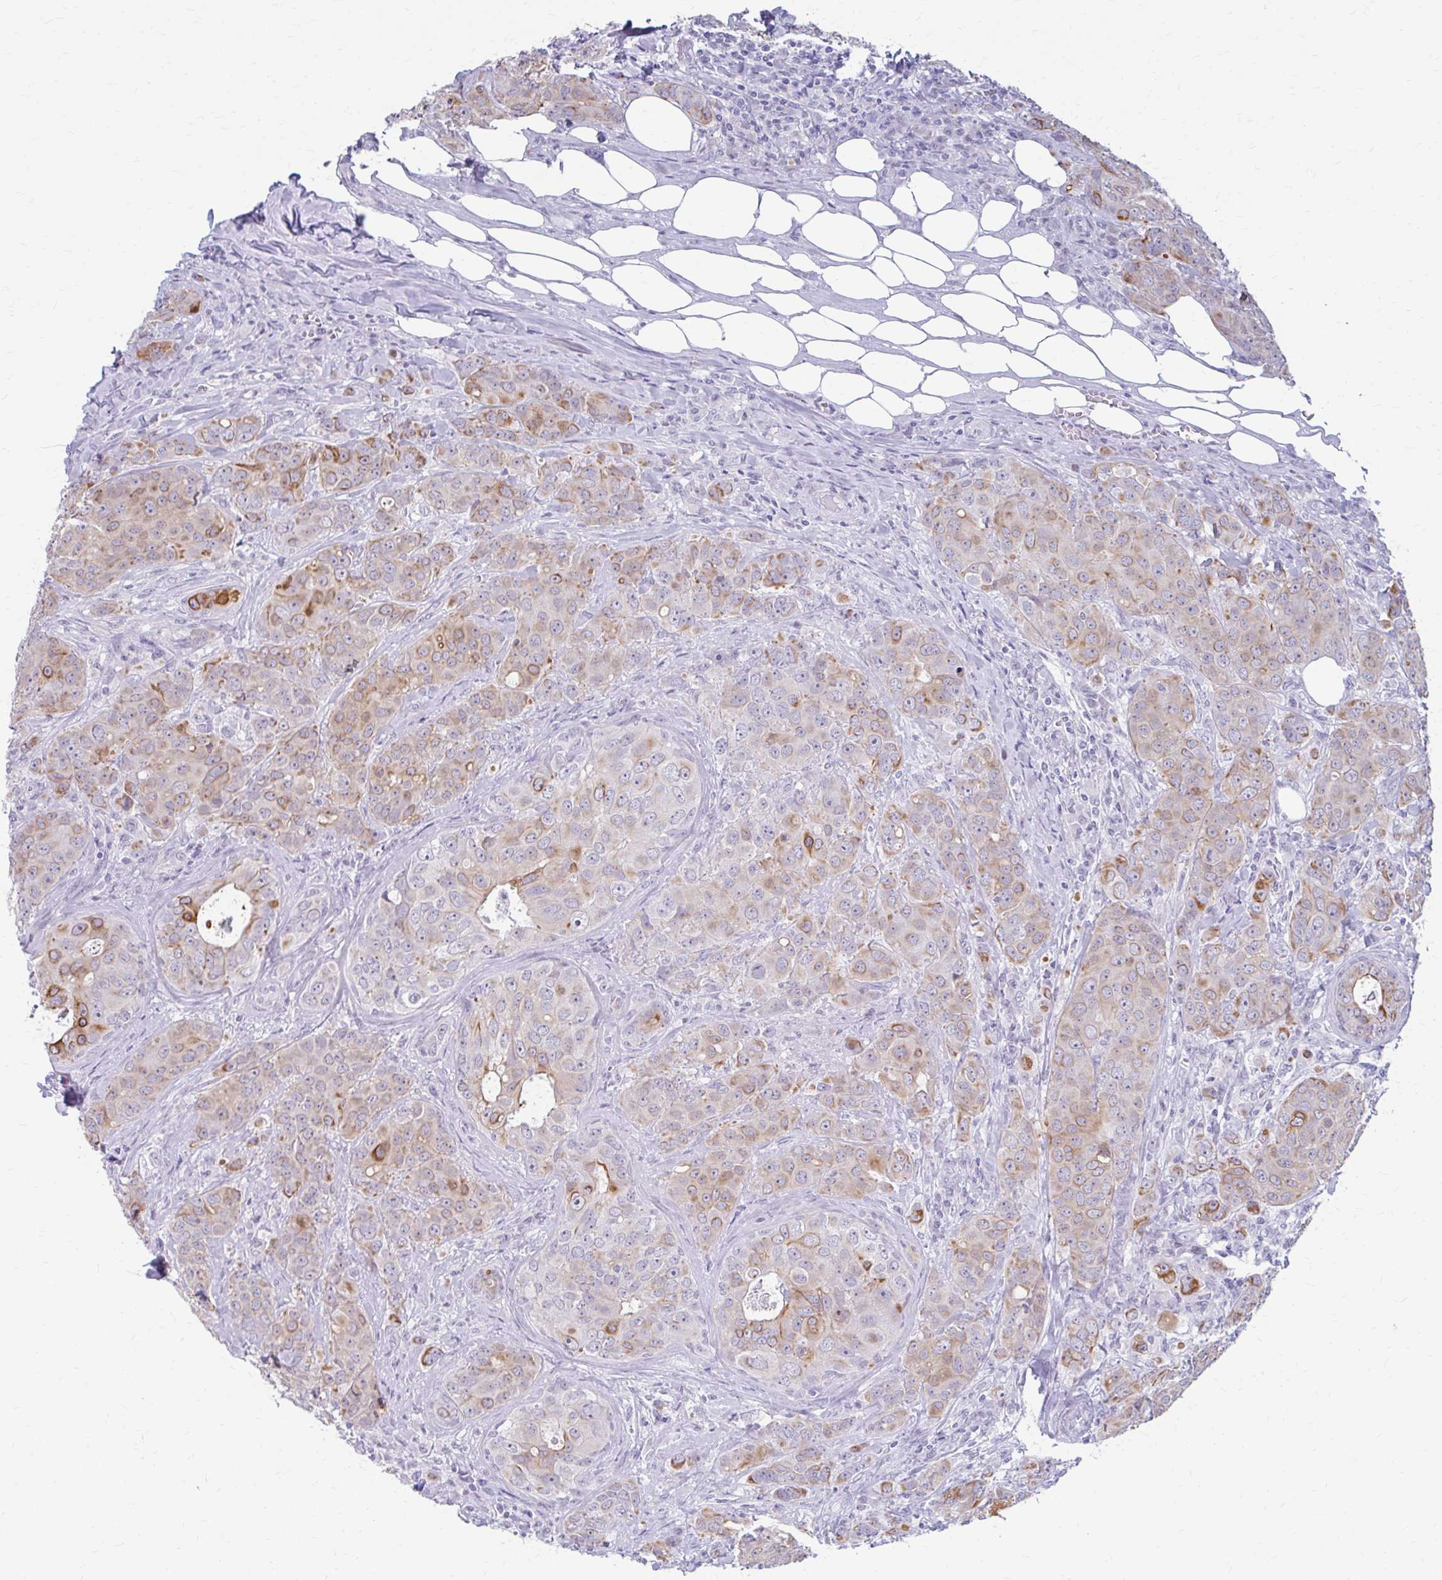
{"staining": {"intensity": "moderate", "quantity": "25%-75%", "location": "cytoplasmic/membranous"}, "tissue": "breast cancer", "cell_type": "Tumor cells", "image_type": "cancer", "snomed": [{"axis": "morphology", "description": "Duct carcinoma"}, {"axis": "topography", "description": "Breast"}], "caption": "This histopathology image reveals intraductal carcinoma (breast) stained with immunohistochemistry (IHC) to label a protein in brown. The cytoplasmic/membranous of tumor cells show moderate positivity for the protein. Nuclei are counter-stained blue.", "gene": "RGS16", "patient": {"sex": "female", "age": 43}}